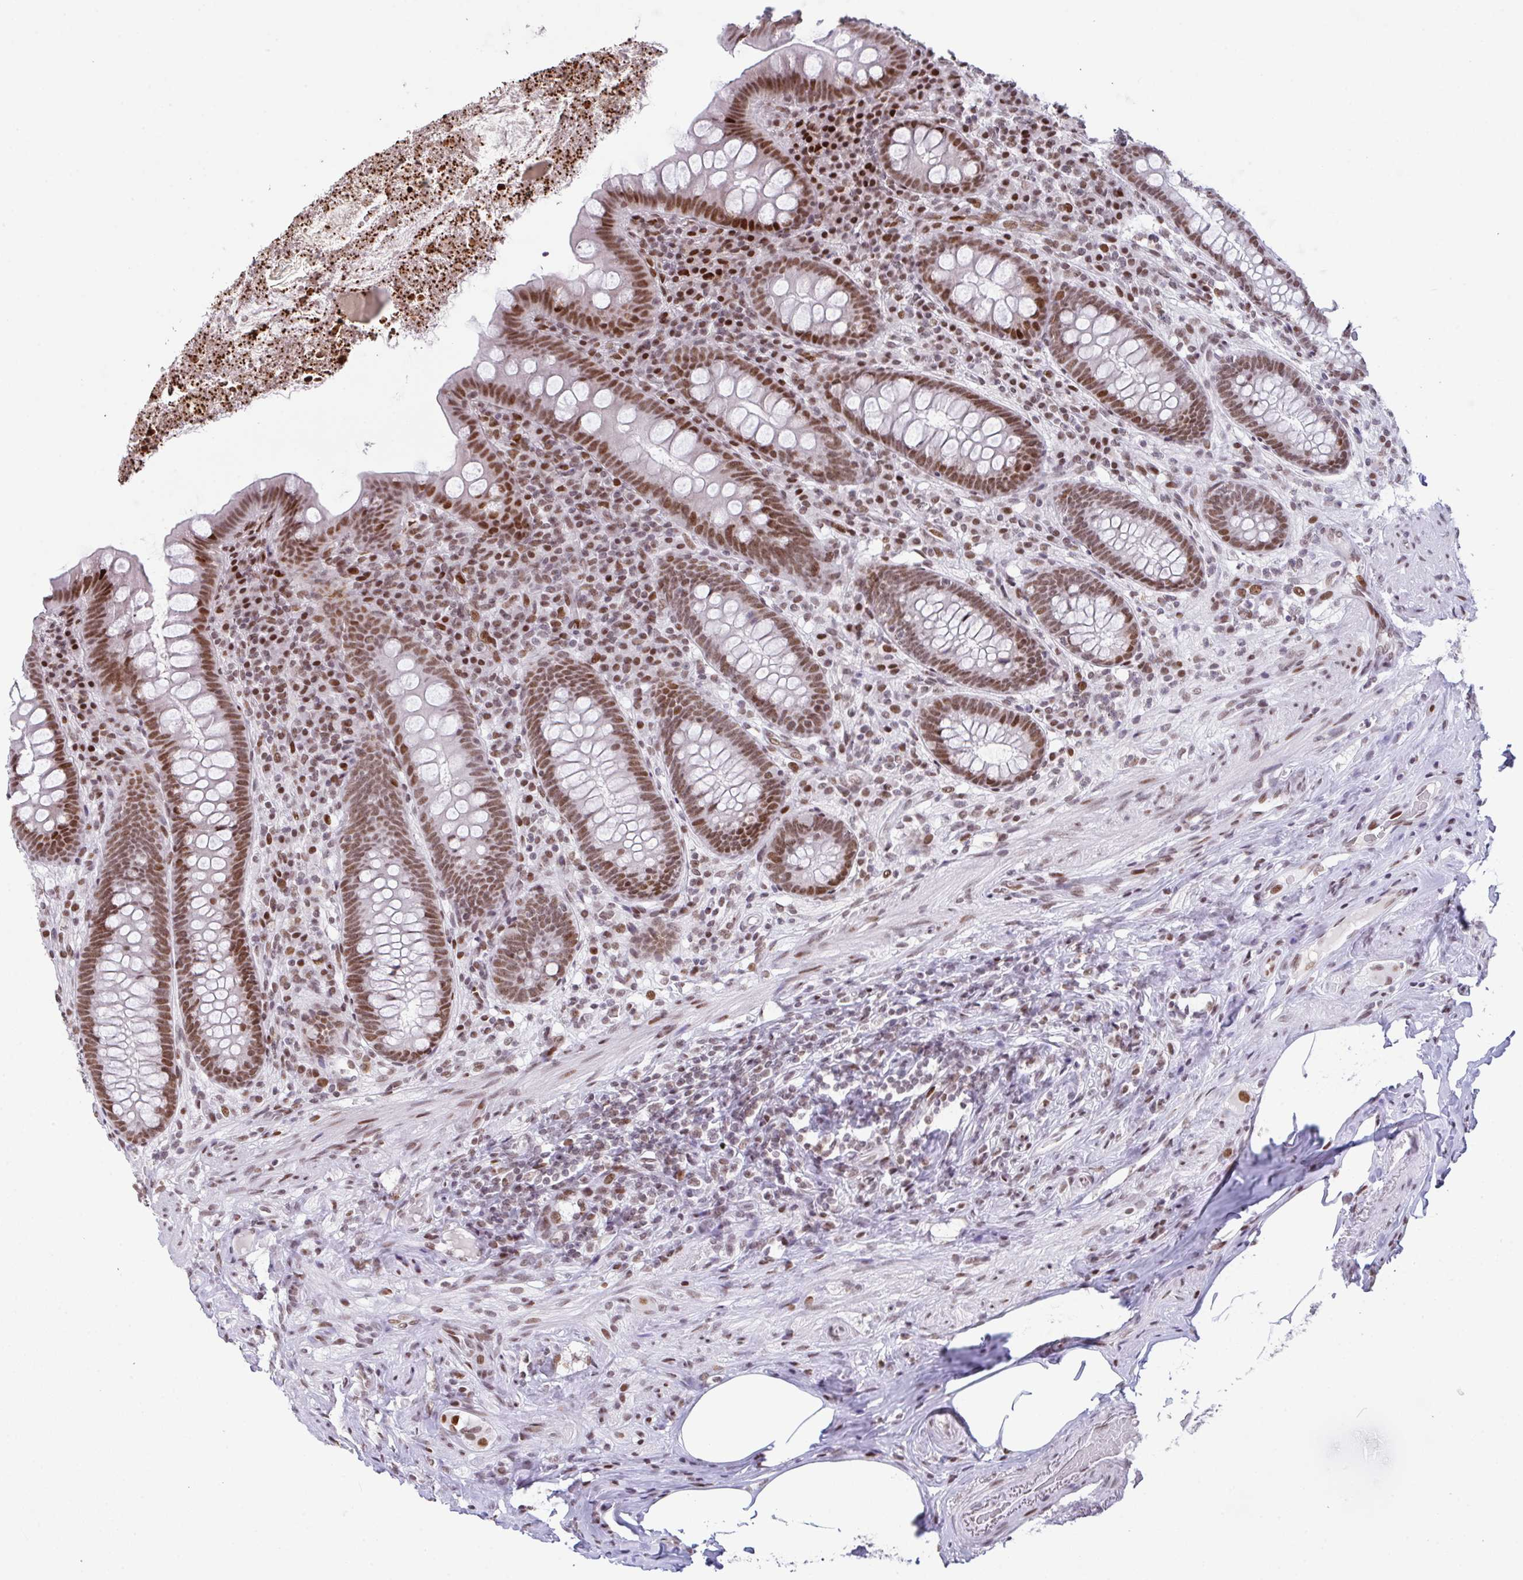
{"staining": {"intensity": "moderate", "quantity": ">75%", "location": "nuclear"}, "tissue": "appendix", "cell_type": "Glandular cells", "image_type": "normal", "snomed": [{"axis": "morphology", "description": "Normal tissue, NOS"}, {"axis": "topography", "description": "Appendix"}], "caption": "Appendix stained with immunohistochemistry (IHC) demonstrates moderate nuclear positivity in about >75% of glandular cells. Nuclei are stained in blue.", "gene": "CLP1", "patient": {"sex": "male", "age": 71}}